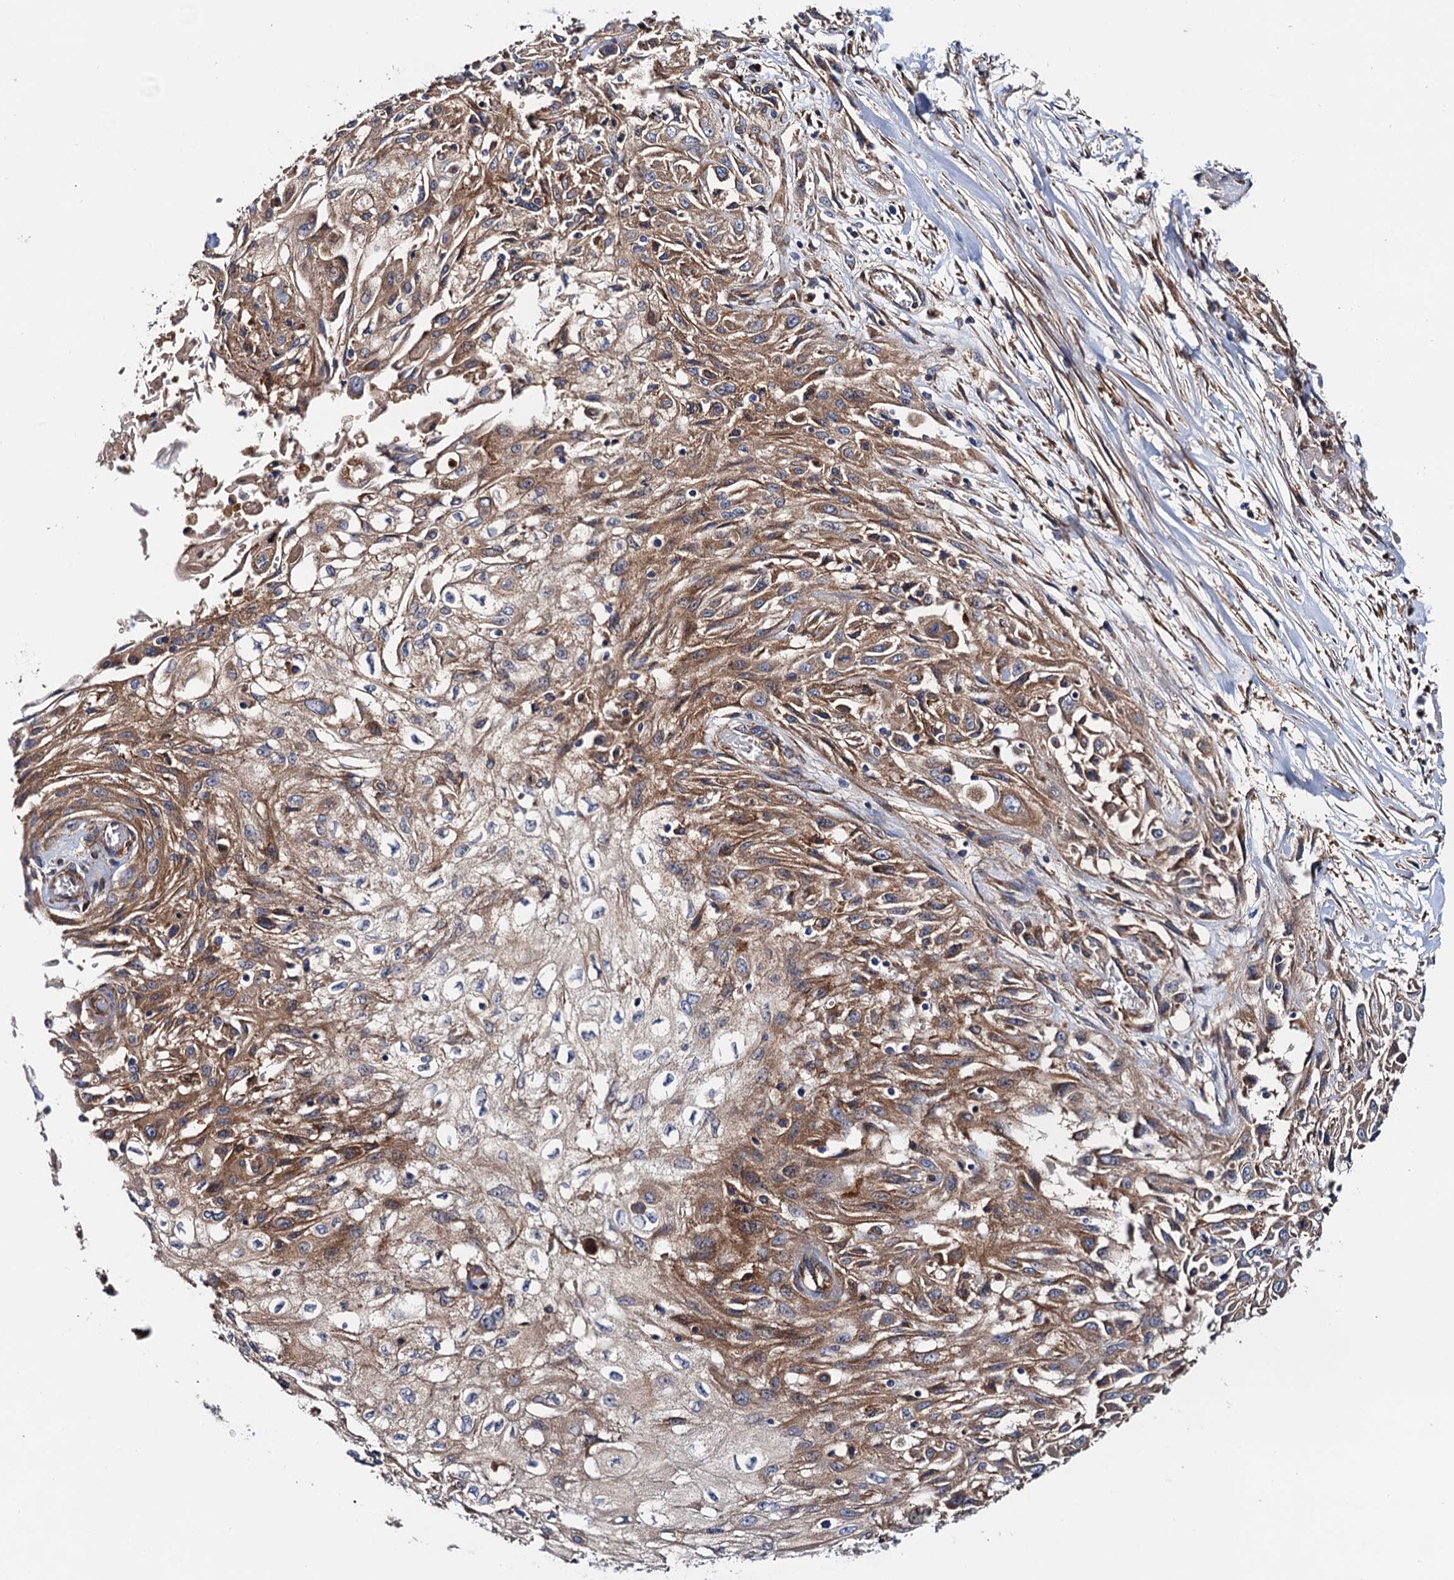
{"staining": {"intensity": "moderate", "quantity": "25%-75%", "location": "cytoplasmic/membranous"}, "tissue": "skin cancer", "cell_type": "Tumor cells", "image_type": "cancer", "snomed": [{"axis": "morphology", "description": "Squamous cell carcinoma, NOS"}, {"axis": "morphology", "description": "Squamous cell carcinoma, metastatic, NOS"}, {"axis": "topography", "description": "Skin"}, {"axis": "topography", "description": "Lymph node"}], "caption": "Protein staining by immunohistochemistry (IHC) demonstrates moderate cytoplasmic/membranous expression in about 25%-75% of tumor cells in skin cancer (metastatic squamous cell carcinoma).", "gene": "MRPL48", "patient": {"sex": "male", "age": 75}}